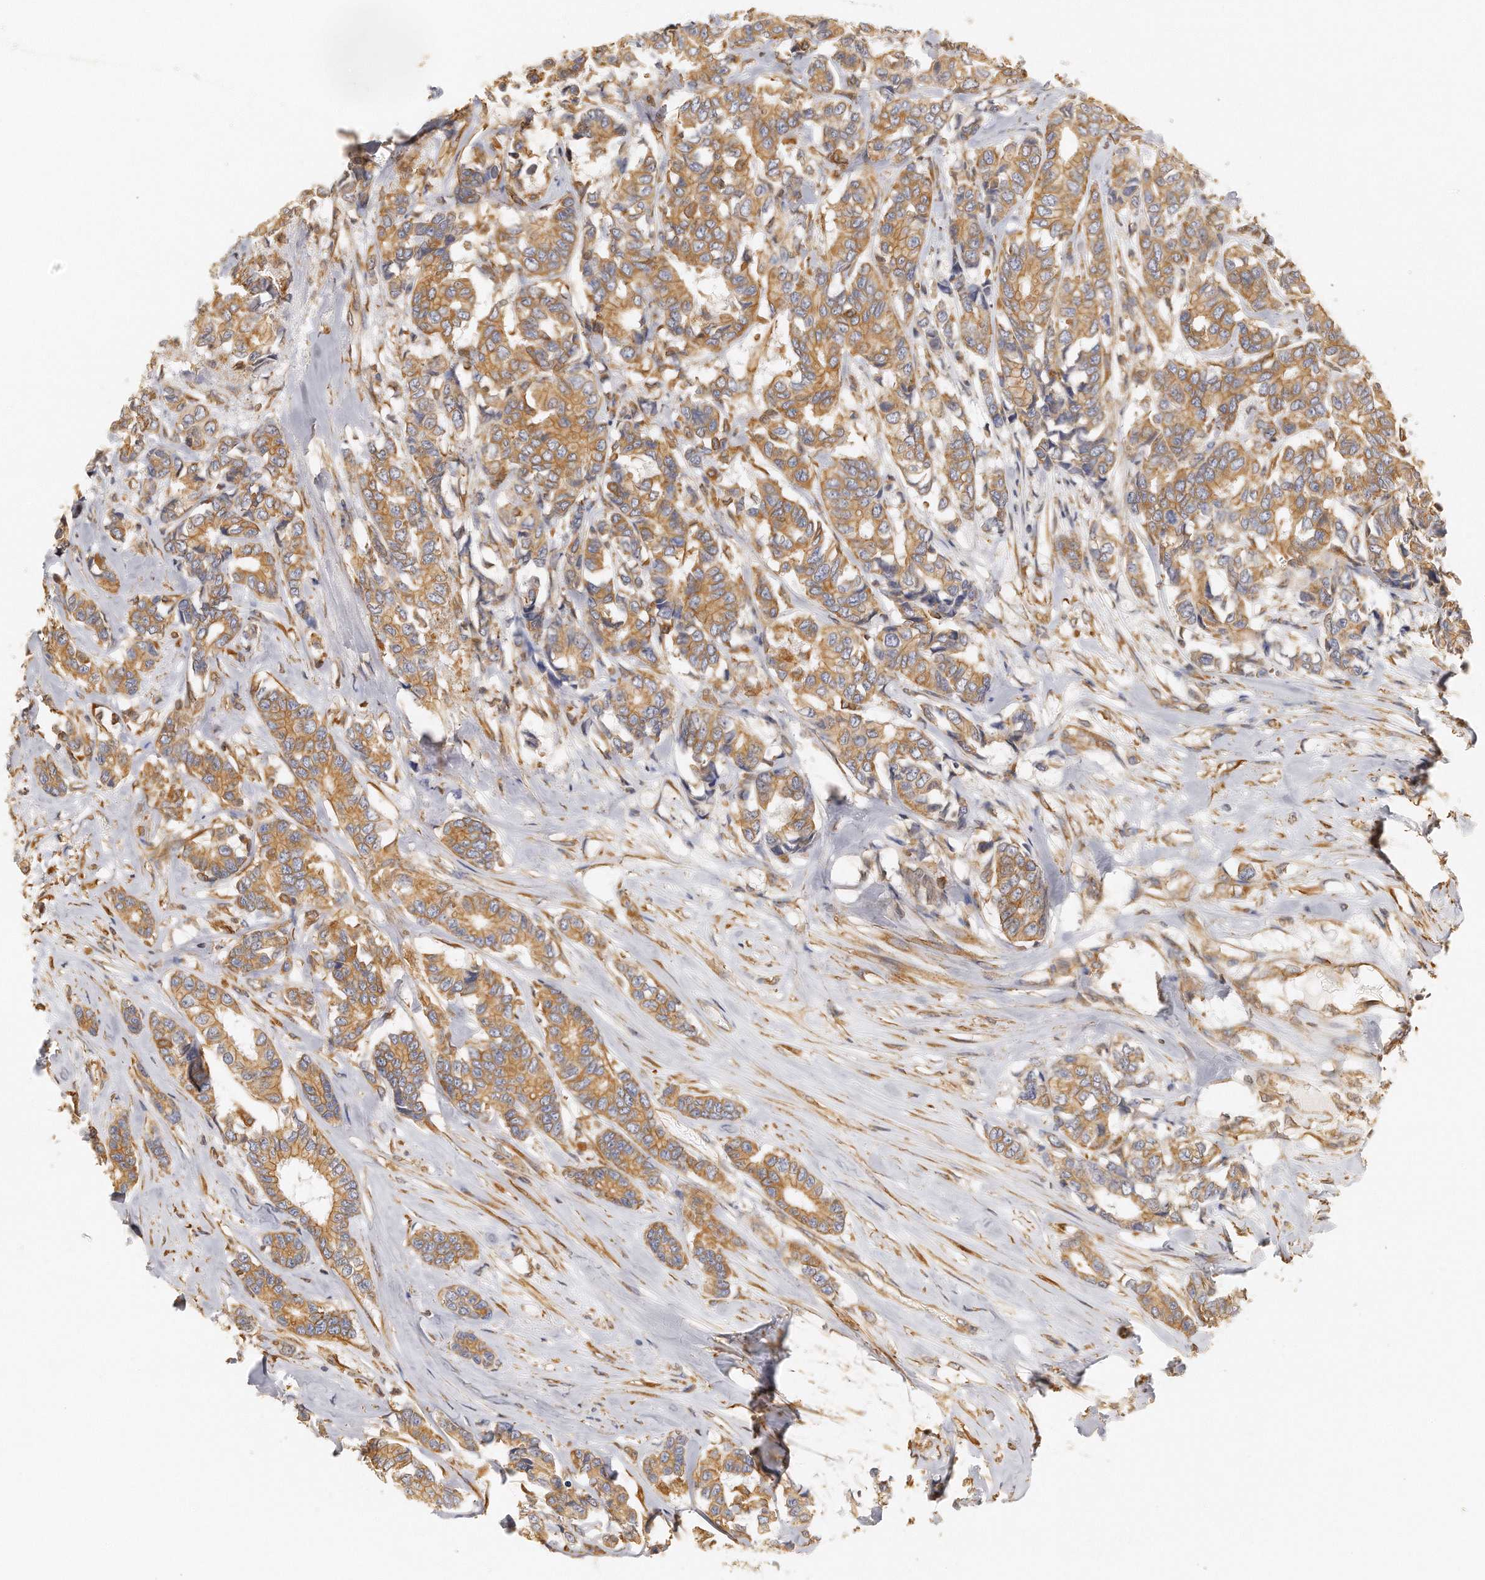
{"staining": {"intensity": "moderate", "quantity": ">75%", "location": "cytoplasmic/membranous"}, "tissue": "breast cancer", "cell_type": "Tumor cells", "image_type": "cancer", "snomed": [{"axis": "morphology", "description": "Duct carcinoma"}, {"axis": "topography", "description": "Breast"}], "caption": "An image showing moderate cytoplasmic/membranous positivity in approximately >75% of tumor cells in breast invasive ductal carcinoma, as visualized by brown immunohistochemical staining.", "gene": "CHST7", "patient": {"sex": "female", "age": 87}}